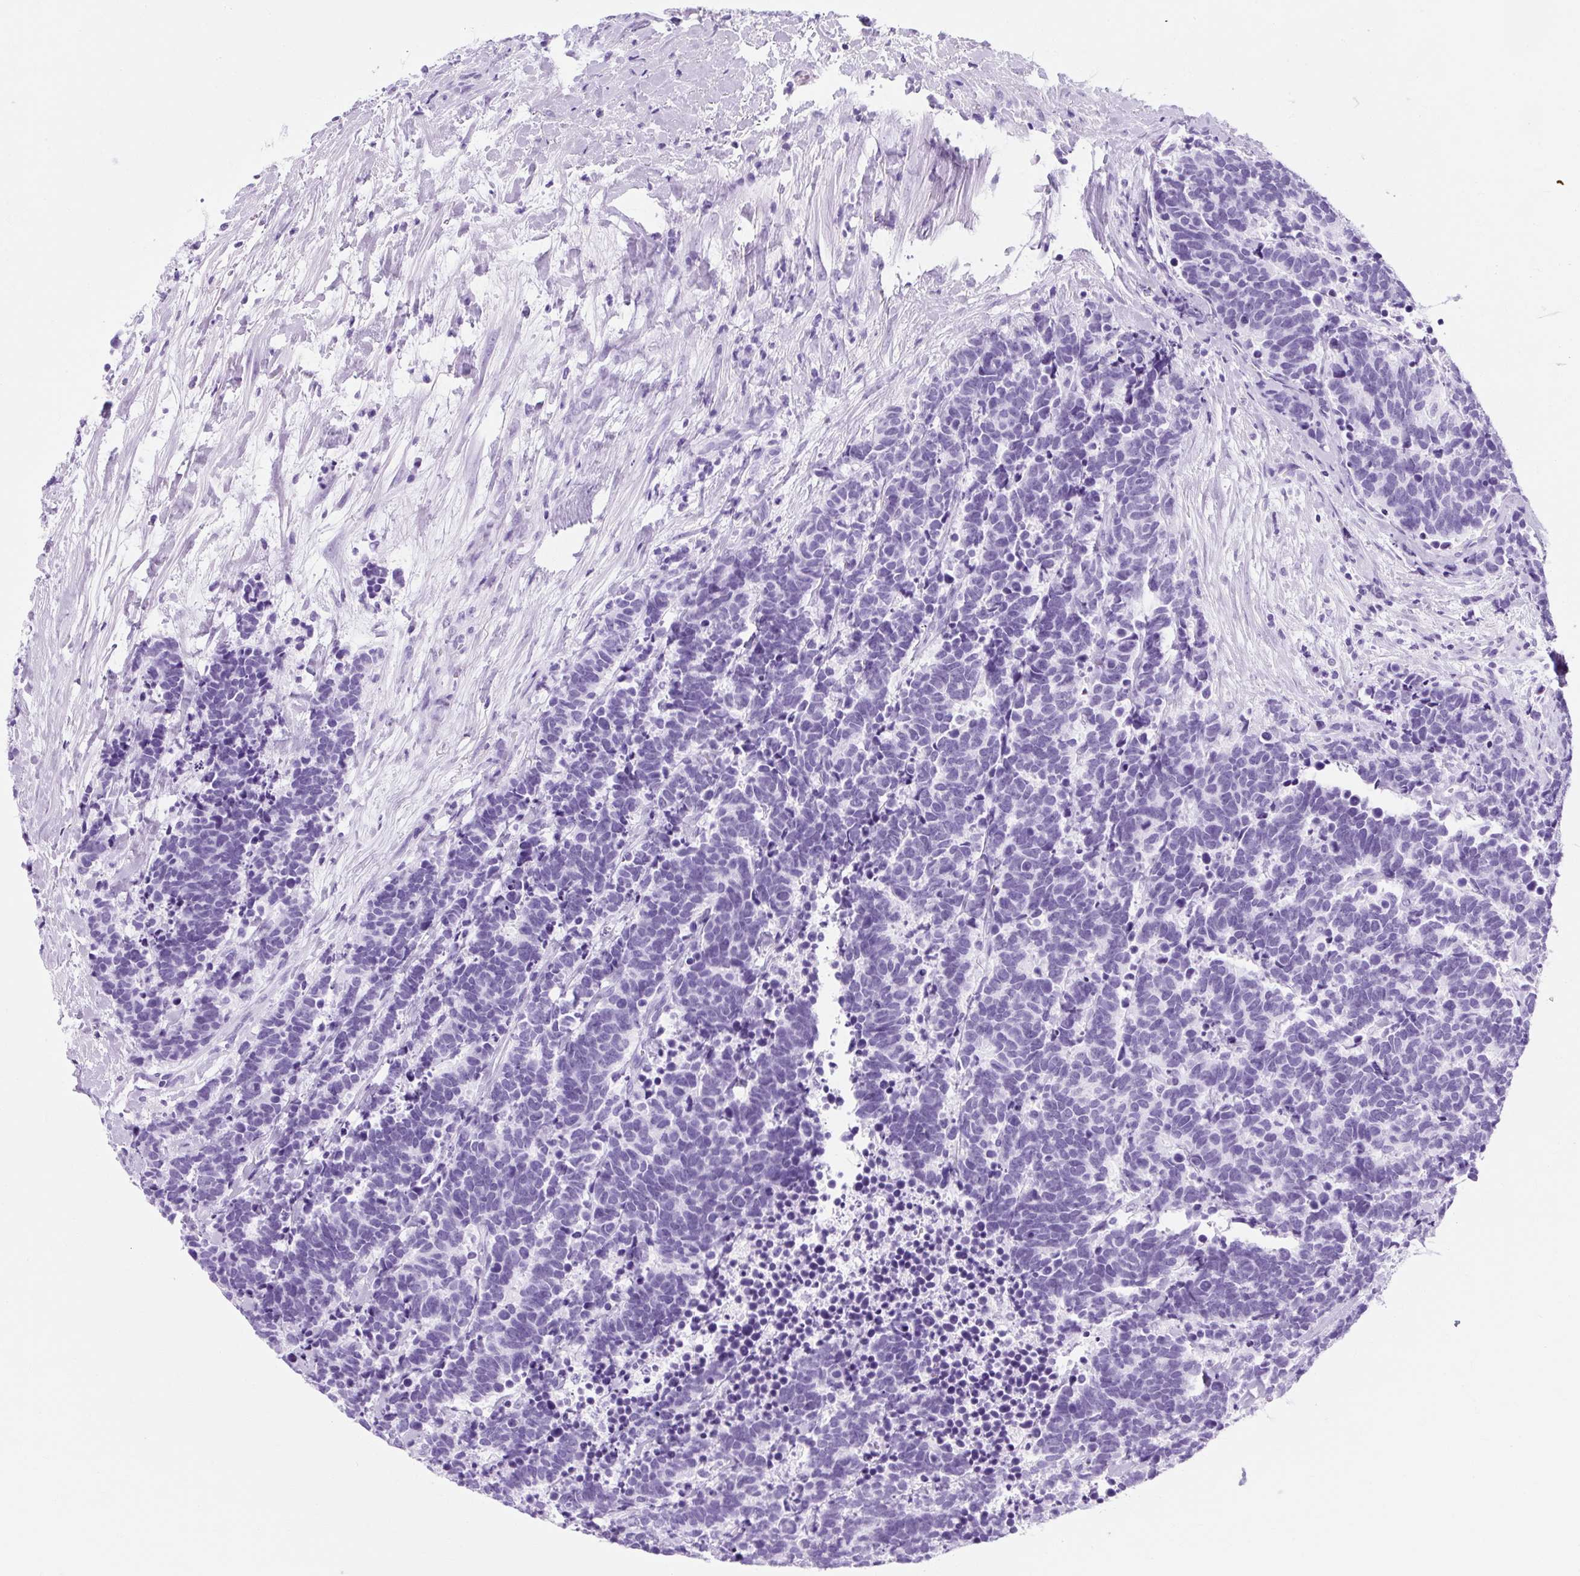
{"staining": {"intensity": "negative", "quantity": "none", "location": "none"}, "tissue": "carcinoid", "cell_type": "Tumor cells", "image_type": "cancer", "snomed": [{"axis": "morphology", "description": "Carcinoma, NOS"}, {"axis": "morphology", "description": "Carcinoid, malignant, NOS"}, {"axis": "topography", "description": "Prostate"}], "caption": "Carcinoma stained for a protein using immunohistochemistry reveals no expression tumor cells.", "gene": "TMEM89", "patient": {"sex": "male", "age": 57}}